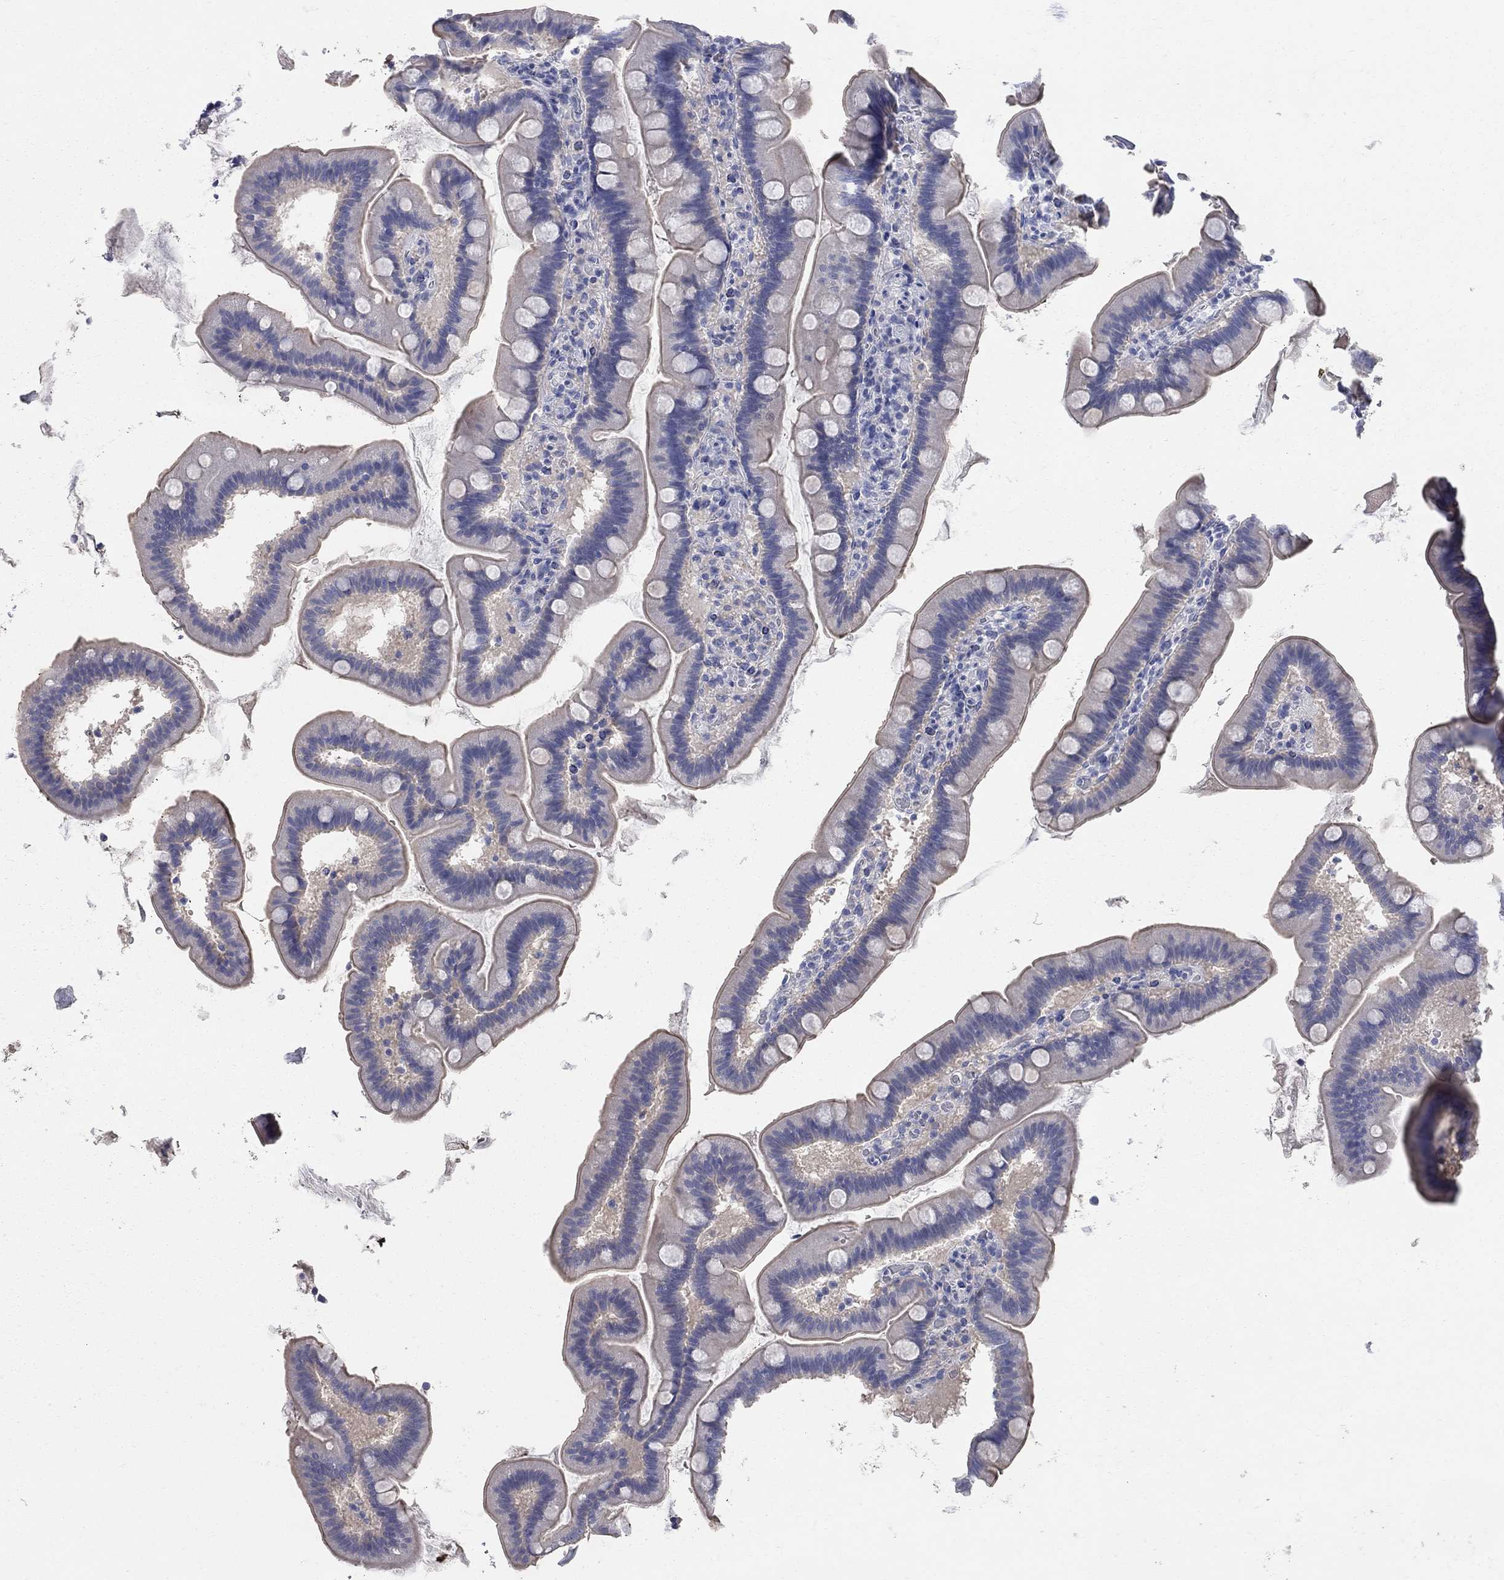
{"staining": {"intensity": "weak", "quantity": "<25%", "location": "cytoplasmic/membranous"}, "tissue": "duodenum", "cell_type": "Glandular cells", "image_type": "normal", "snomed": [{"axis": "morphology", "description": "Normal tissue, NOS"}, {"axis": "topography", "description": "Duodenum"}], "caption": "IHC of unremarkable human duodenum shows no expression in glandular cells.", "gene": "AOX1", "patient": {"sex": "male", "age": 59}}